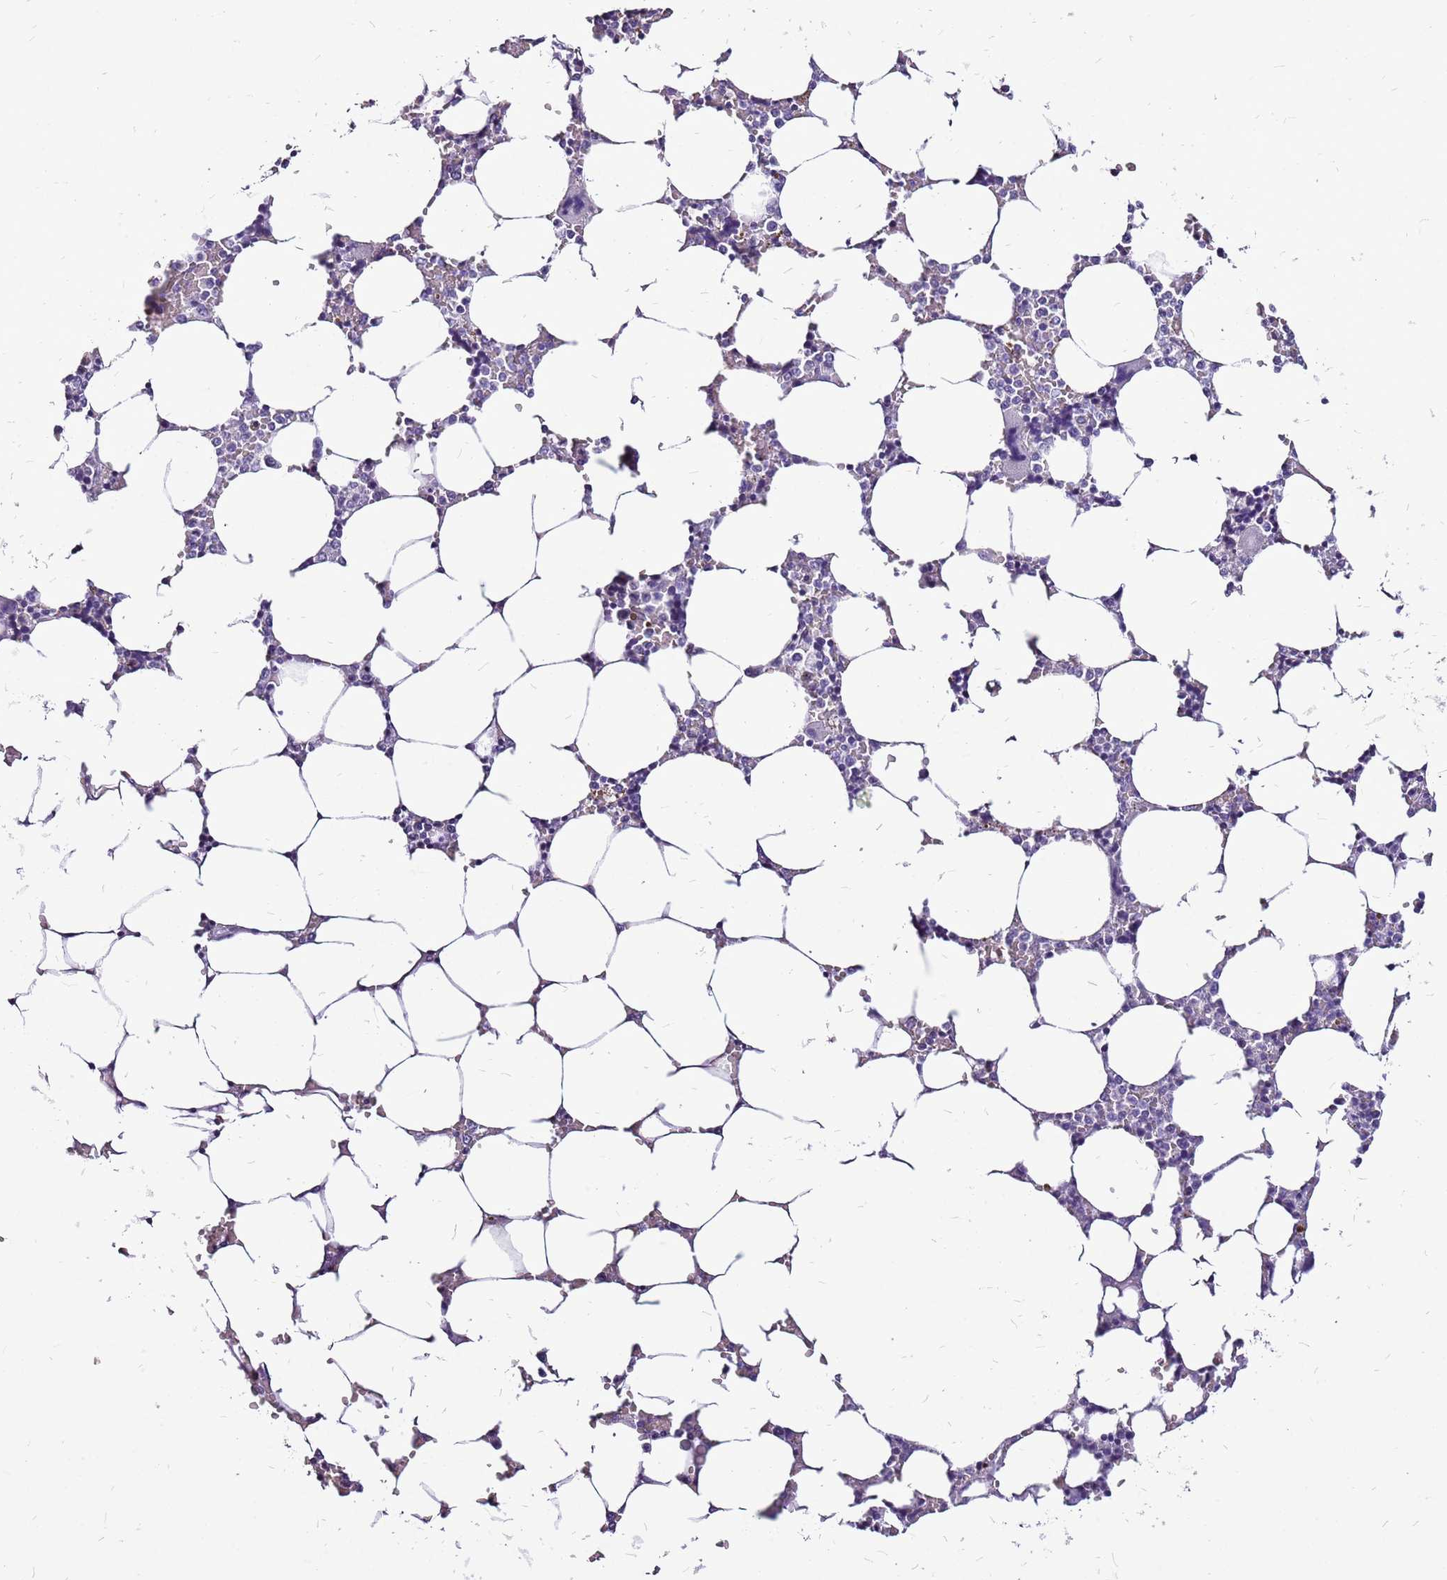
{"staining": {"intensity": "negative", "quantity": "none", "location": "none"}, "tissue": "bone marrow", "cell_type": "Hematopoietic cells", "image_type": "normal", "snomed": [{"axis": "morphology", "description": "Normal tissue, NOS"}, {"axis": "topography", "description": "Bone marrow"}], "caption": "Immunohistochemistry of unremarkable bone marrow displays no staining in hematopoietic cells. (DAB (3,3'-diaminobenzidine) immunohistochemistry with hematoxylin counter stain).", "gene": "ACSS3", "patient": {"sex": "male", "age": 64}}